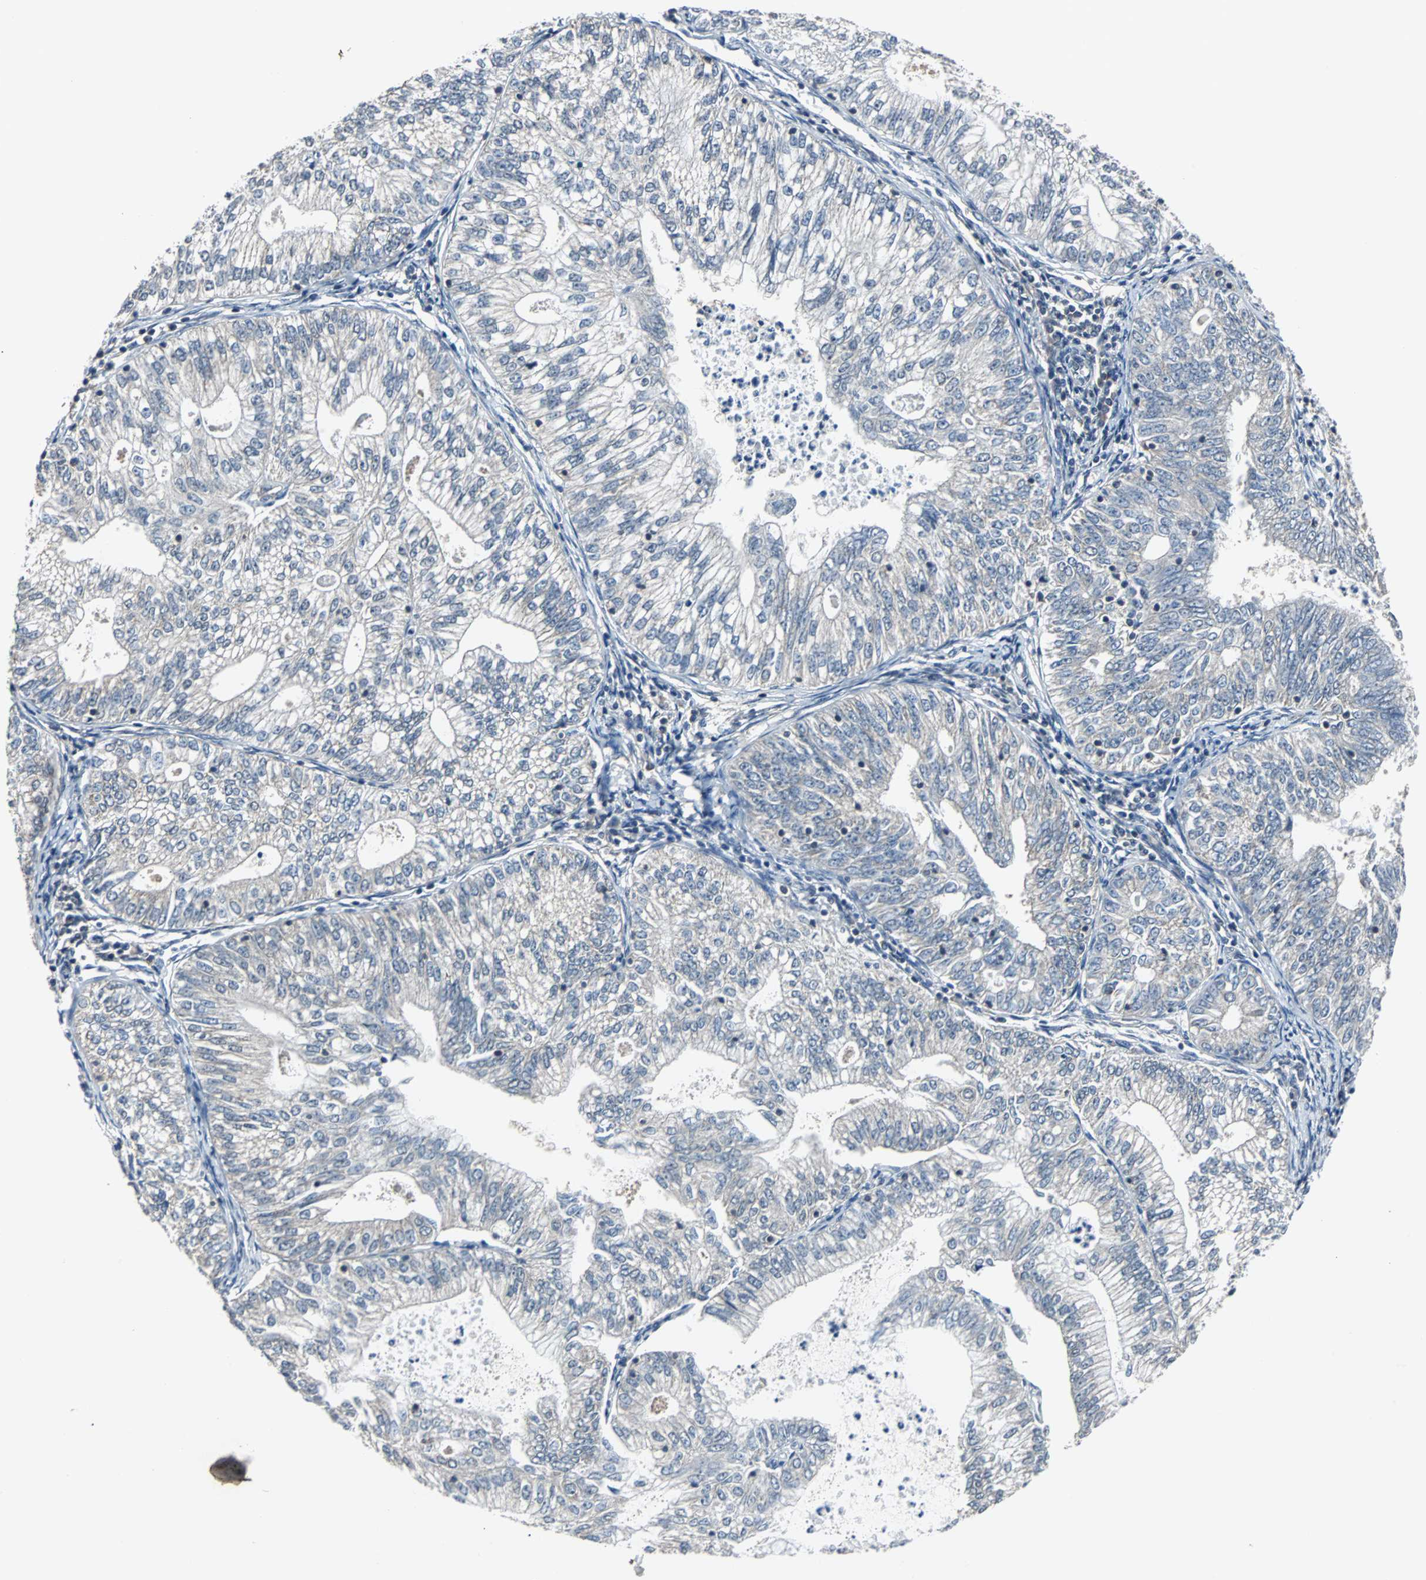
{"staining": {"intensity": "negative", "quantity": "none", "location": "none"}, "tissue": "endometrial cancer", "cell_type": "Tumor cells", "image_type": "cancer", "snomed": [{"axis": "morphology", "description": "Adenocarcinoma, NOS"}, {"axis": "topography", "description": "Endometrium"}], "caption": "This photomicrograph is of endometrial adenocarcinoma stained with immunohistochemistry to label a protein in brown with the nuclei are counter-stained blue. There is no staining in tumor cells.", "gene": "ZHX2", "patient": {"sex": "female", "age": 69}}